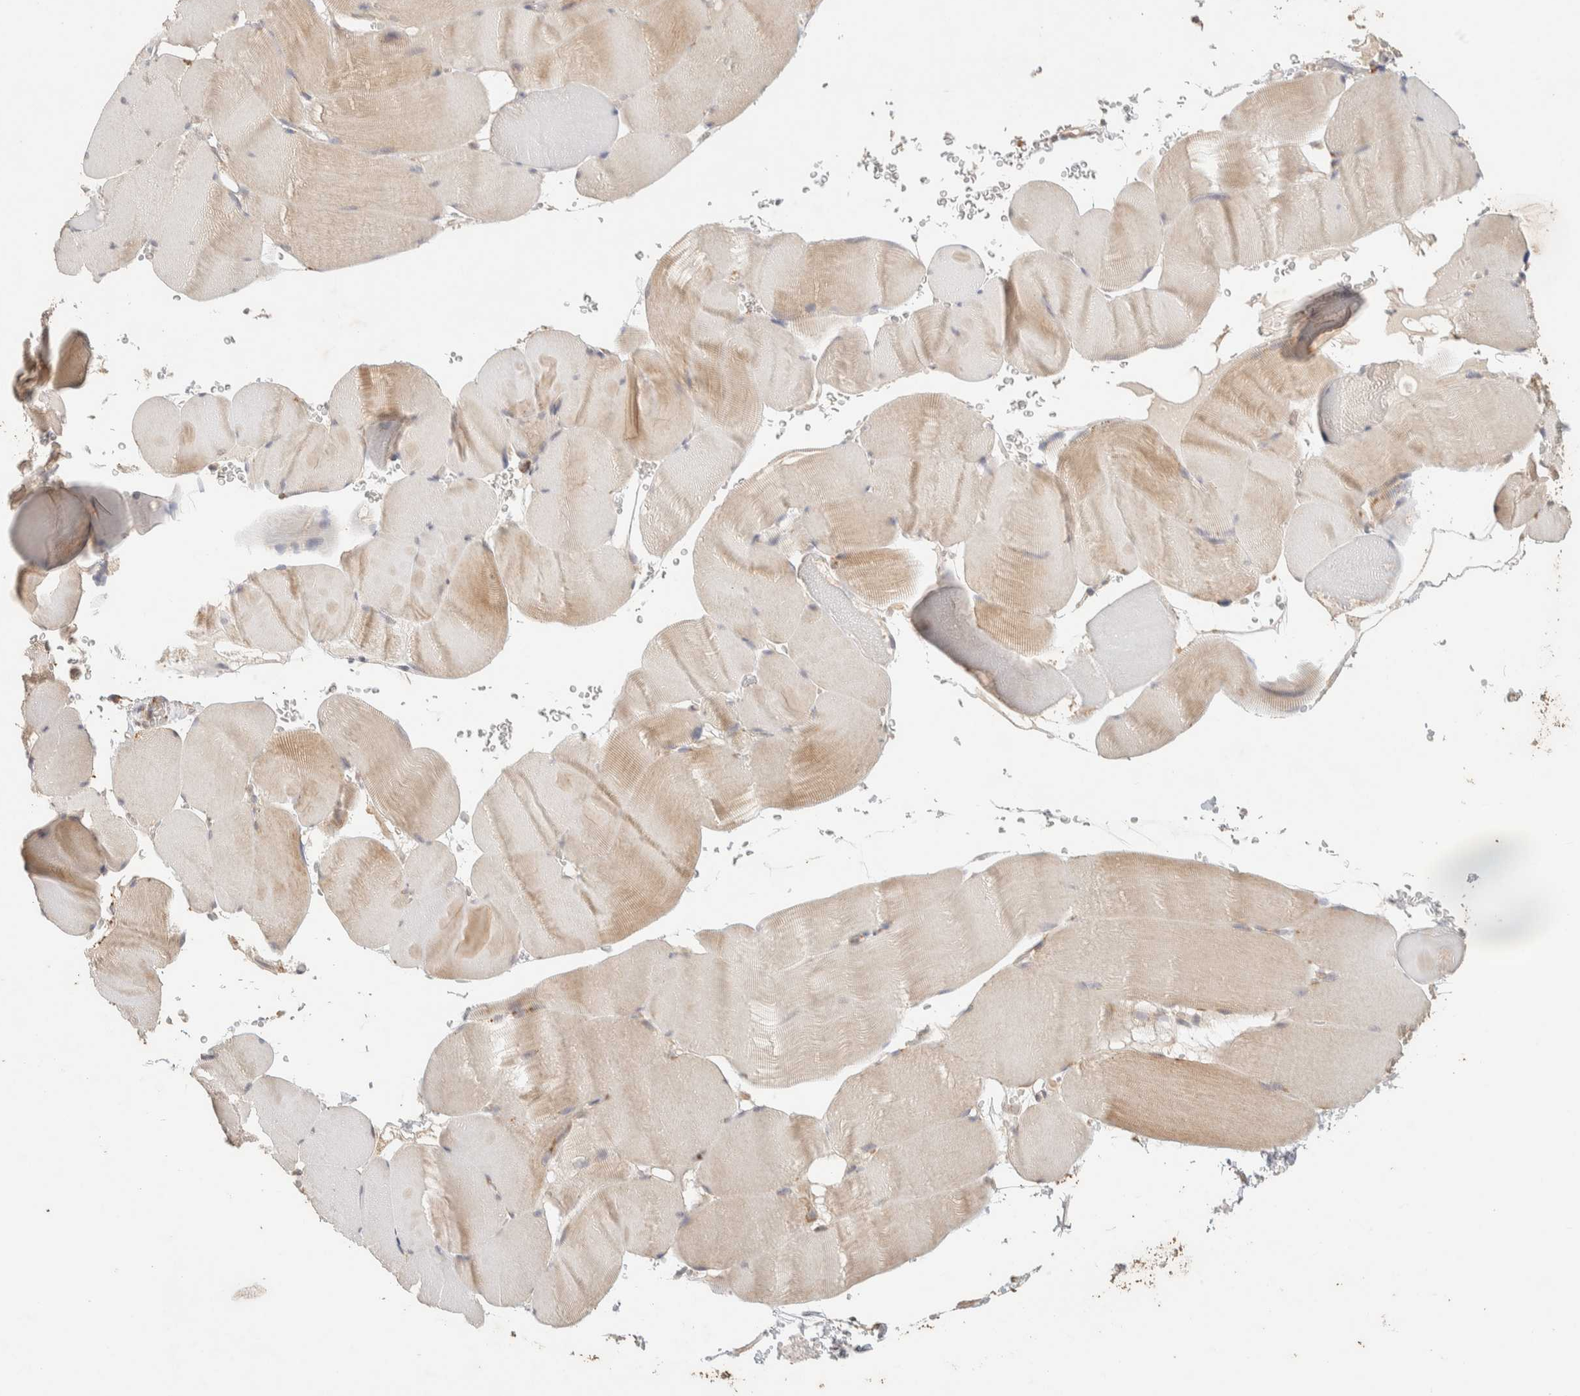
{"staining": {"intensity": "moderate", "quantity": "25%-75%", "location": "cytoplasmic/membranous"}, "tissue": "skeletal muscle", "cell_type": "Myocytes", "image_type": "normal", "snomed": [{"axis": "morphology", "description": "Normal tissue, NOS"}, {"axis": "topography", "description": "Skeletal muscle"}], "caption": "Myocytes display medium levels of moderate cytoplasmic/membranous expression in about 25%-75% of cells in normal human skeletal muscle.", "gene": "ITPA", "patient": {"sex": "male", "age": 62}}